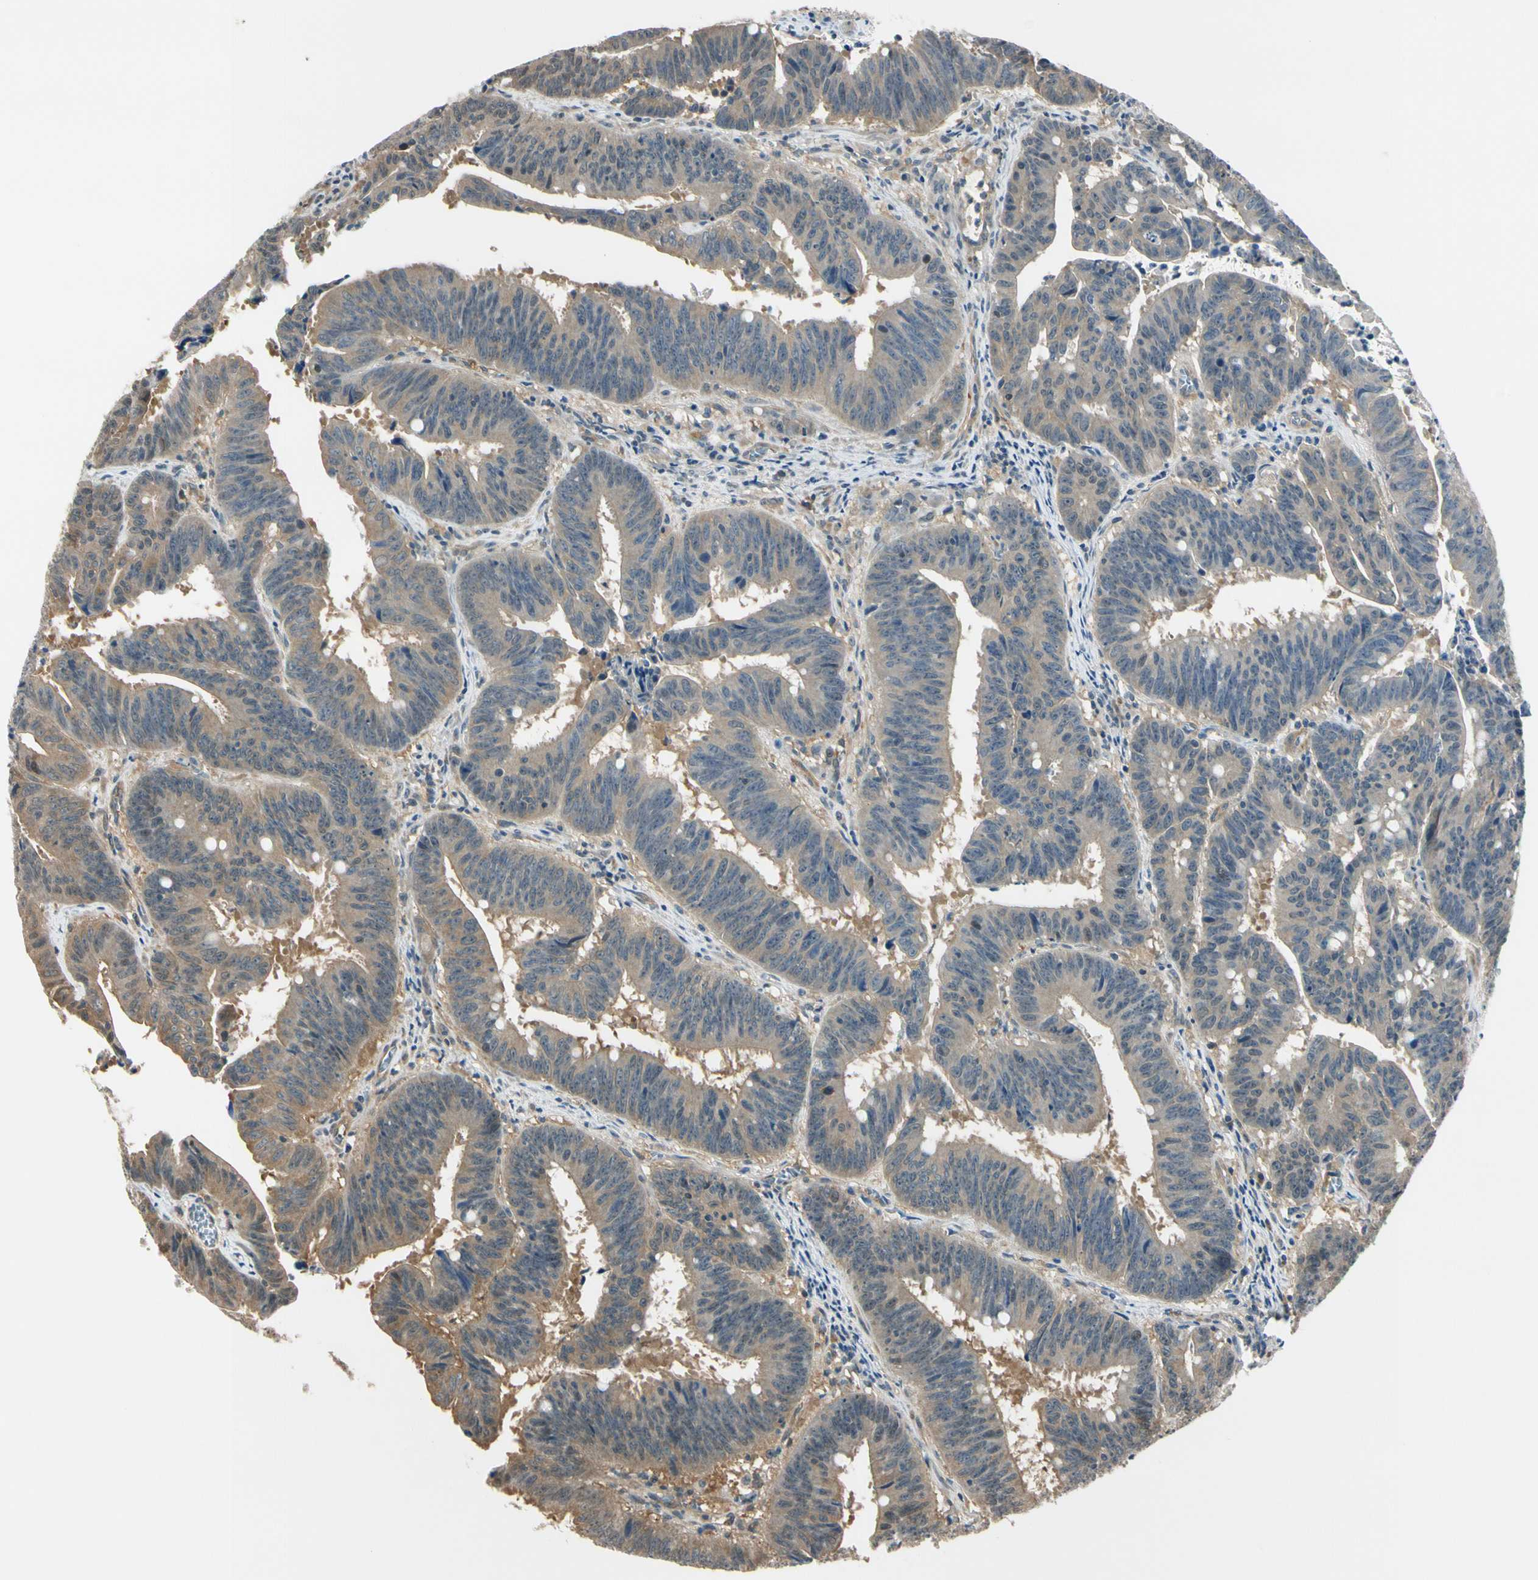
{"staining": {"intensity": "moderate", "quantity": "25%-75%", "location": "cytoplasmic/membranous"}, "tissue": "colorectal cancer", "cell_type": "Tumor cells", "image_type": "cancer", "snomed": [{"axis": "morphology", "description": "Adenocarcinoma, NOS"}, {"axis": "topography", "description": "Colon"}], "caption": "A medium amount of moderate cytoplasmic/membranous positivity is seen in about 25%-75% of tumor cells in colorectal cancer (adenocarcinoma) tissue. The staining is performed using DAB brown chromogen to label protein expression. The nuclei are counter-stained blue using hematoxylin.", "gene": "RASGRF1", "patient": {"sex": "male", "age": 45}}